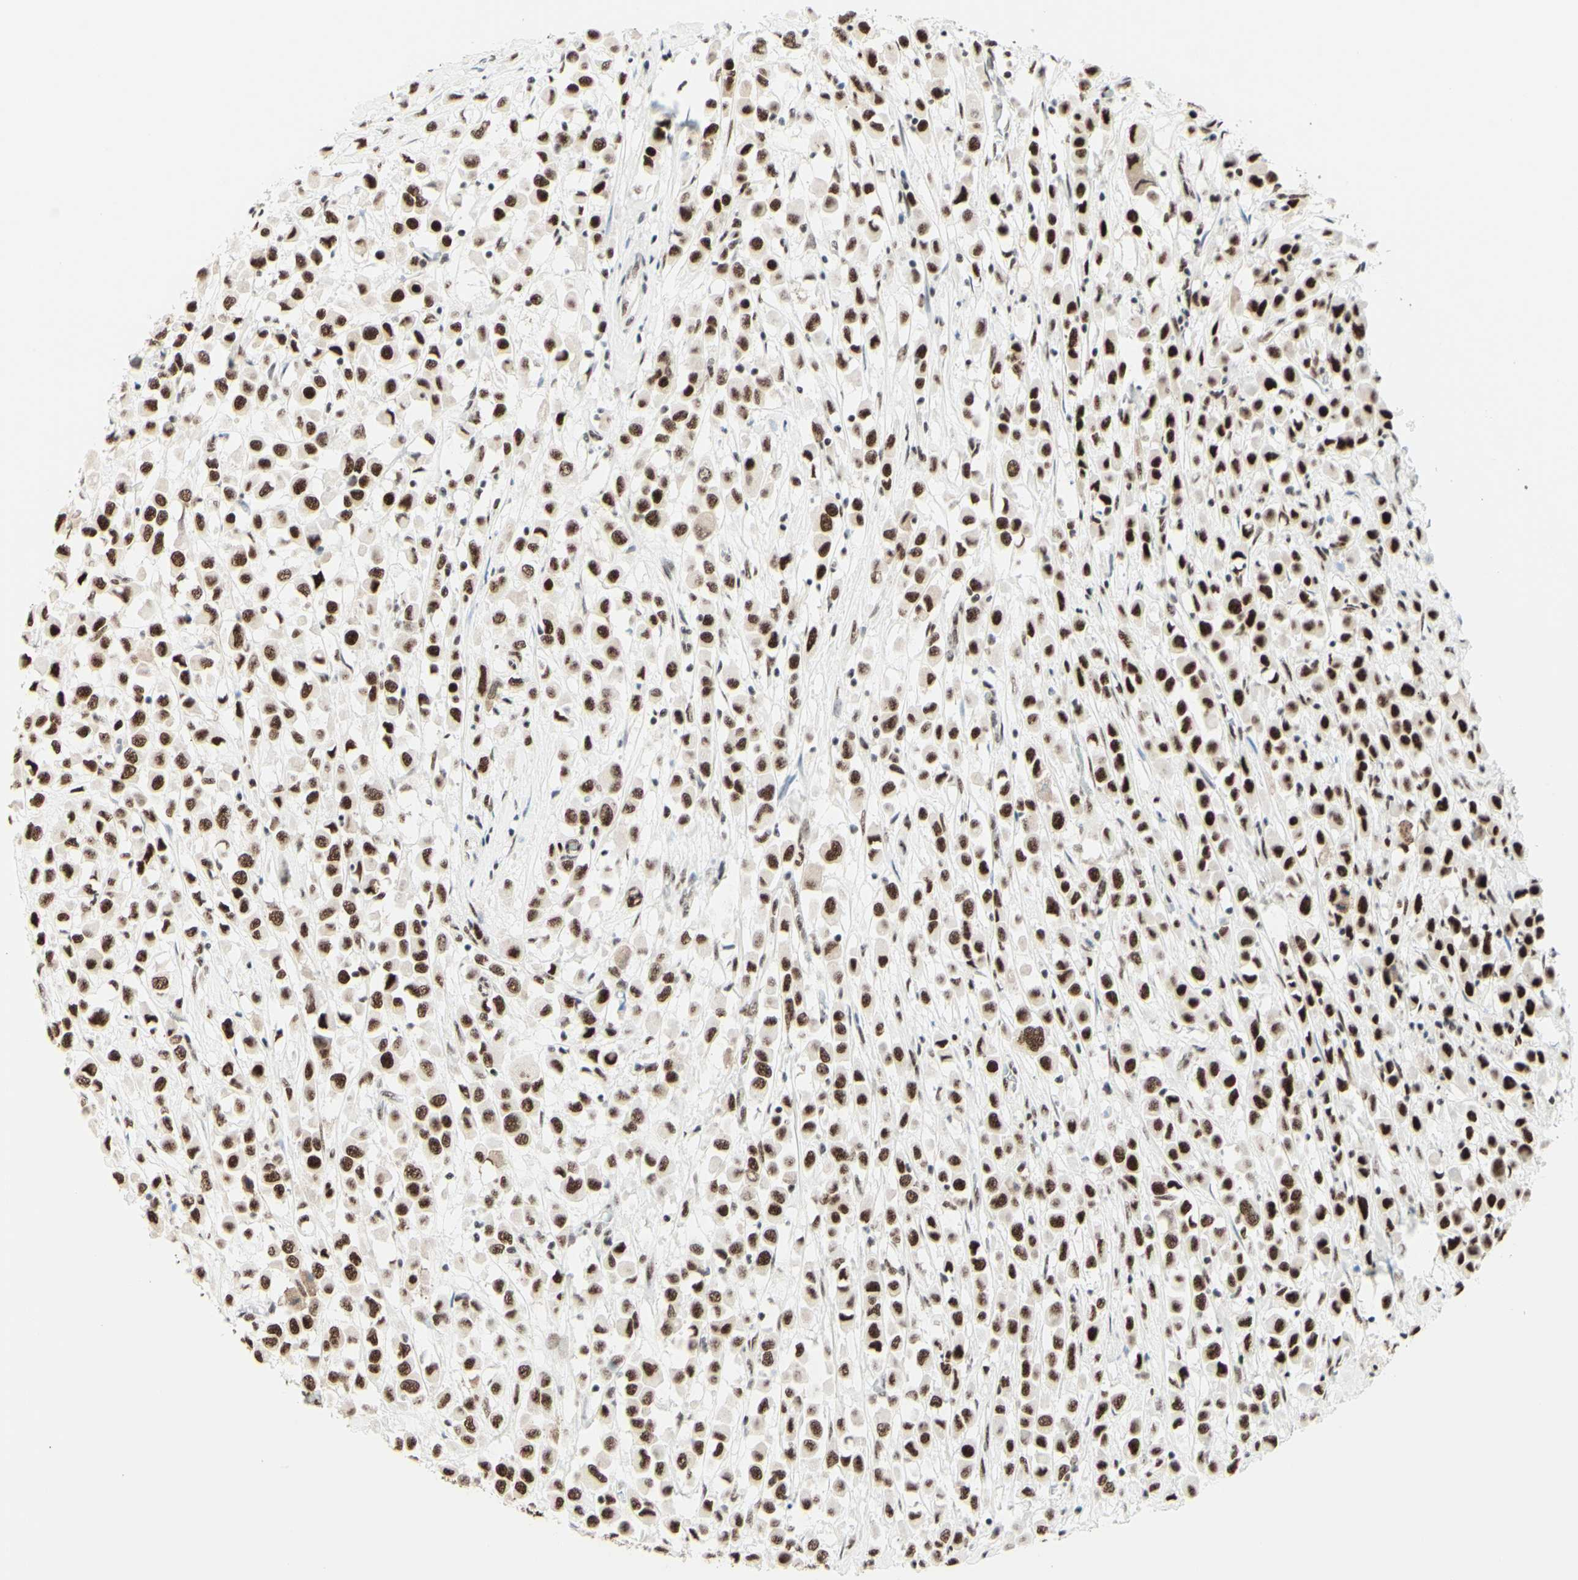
{"staining": {"intensity": "strong", "quantity": "25%-75%", "location": "nuclear"}, "tissue": "breast cancer", "cell_type": "Tumor cells", "image_type": "cancer", "snomed": [{"axis": "morphology", "description": "Duct carcinoma"}, {"axis": "topography", "description": "Breast"}], "caption": "Breast cancer stained for a protein reveals strong nuclear positivity in tumor cells.", "gene": "WTAP", "patient": {"sex": "female", "age": 61}}